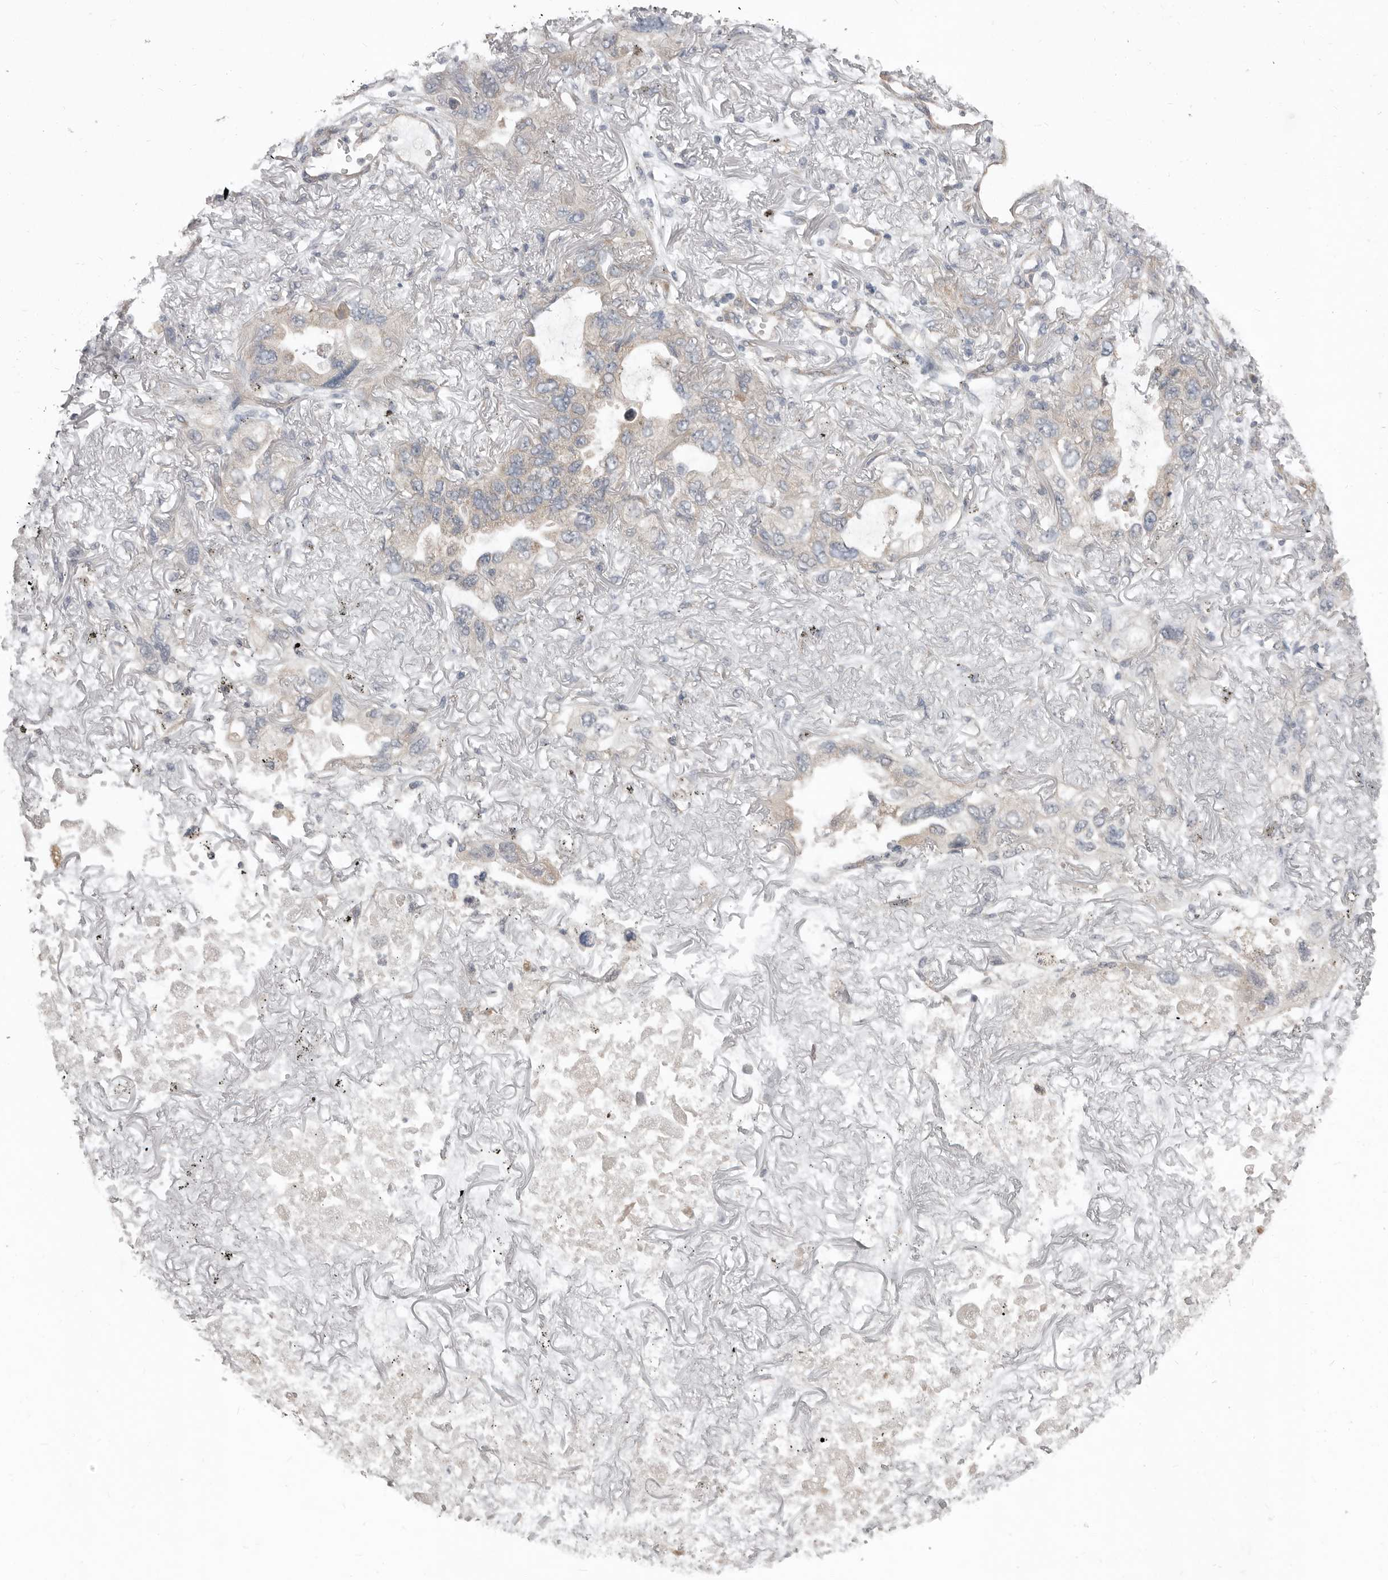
{"staining": {"intensity": "negative", "quantity": "none", "location": "none"}, "tissue": "lung cancer", "cell_type": "Tumor cells", "image_type": "cancer", "snomed": [{"axis": "morphology", "description": "Squamous cell carcinoma, NOS"}, {"axis": "topography", "description": "Lung"}], "caption": "An image of human lung squamous cell carcinoma is negative for staining in tumor cells. (DAB IHC visualized using brightfield microscopy, high magnification).", "gene": "AKNAD1", "patient": {"sex": "female", "age": 73}}